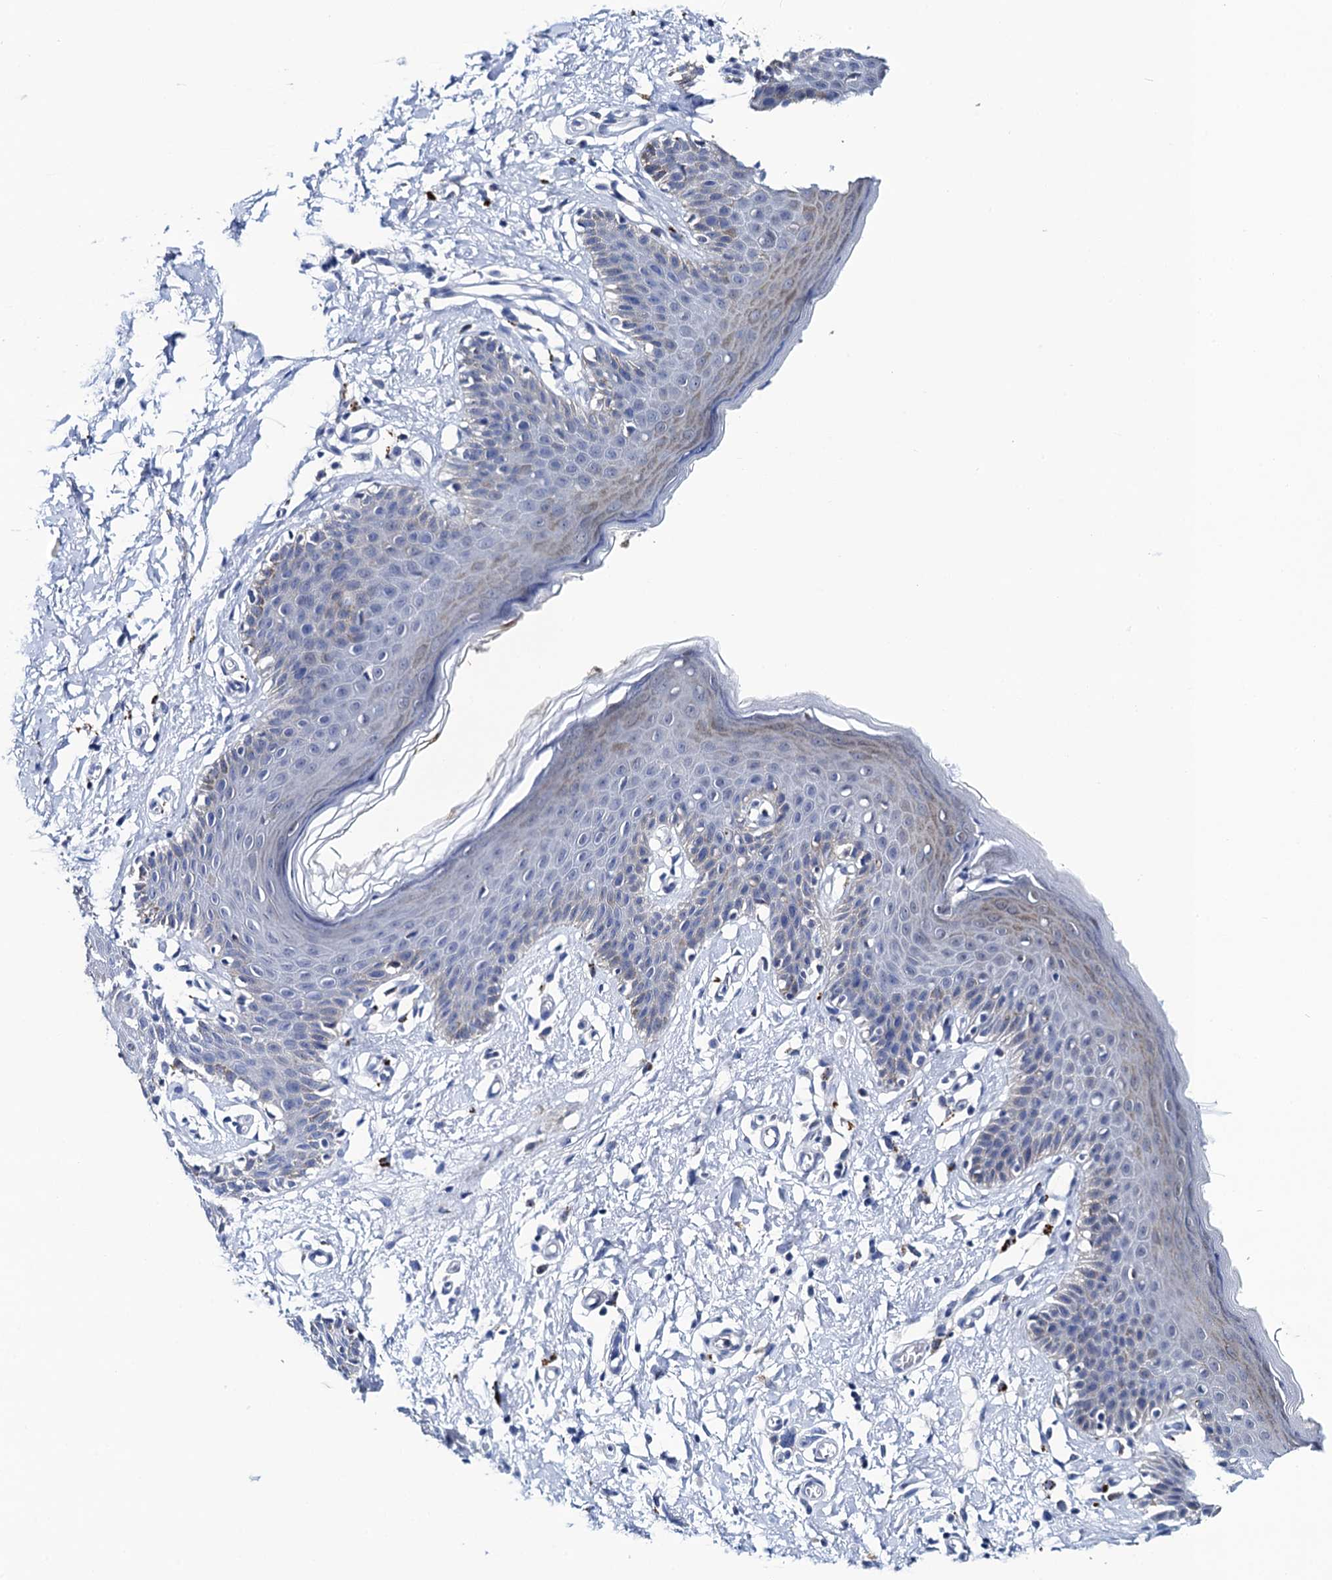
{"staining": {"intensity": "negative", "quantity": "none", "location": "none"}, "tissue": "skin", "cell_type": "Epidermal cells", "image_type": "normal", "snomed": [{"axis": "morphology", "description": "Normal tissue, NOS"}, {"axis": "topography", "description": "Vulva"}], "caption": "Epidermal cells show no significant positivity in unremarkable skin.", "gene": "SLC7A10", "patient": {"sex": "female", "age": 66}}